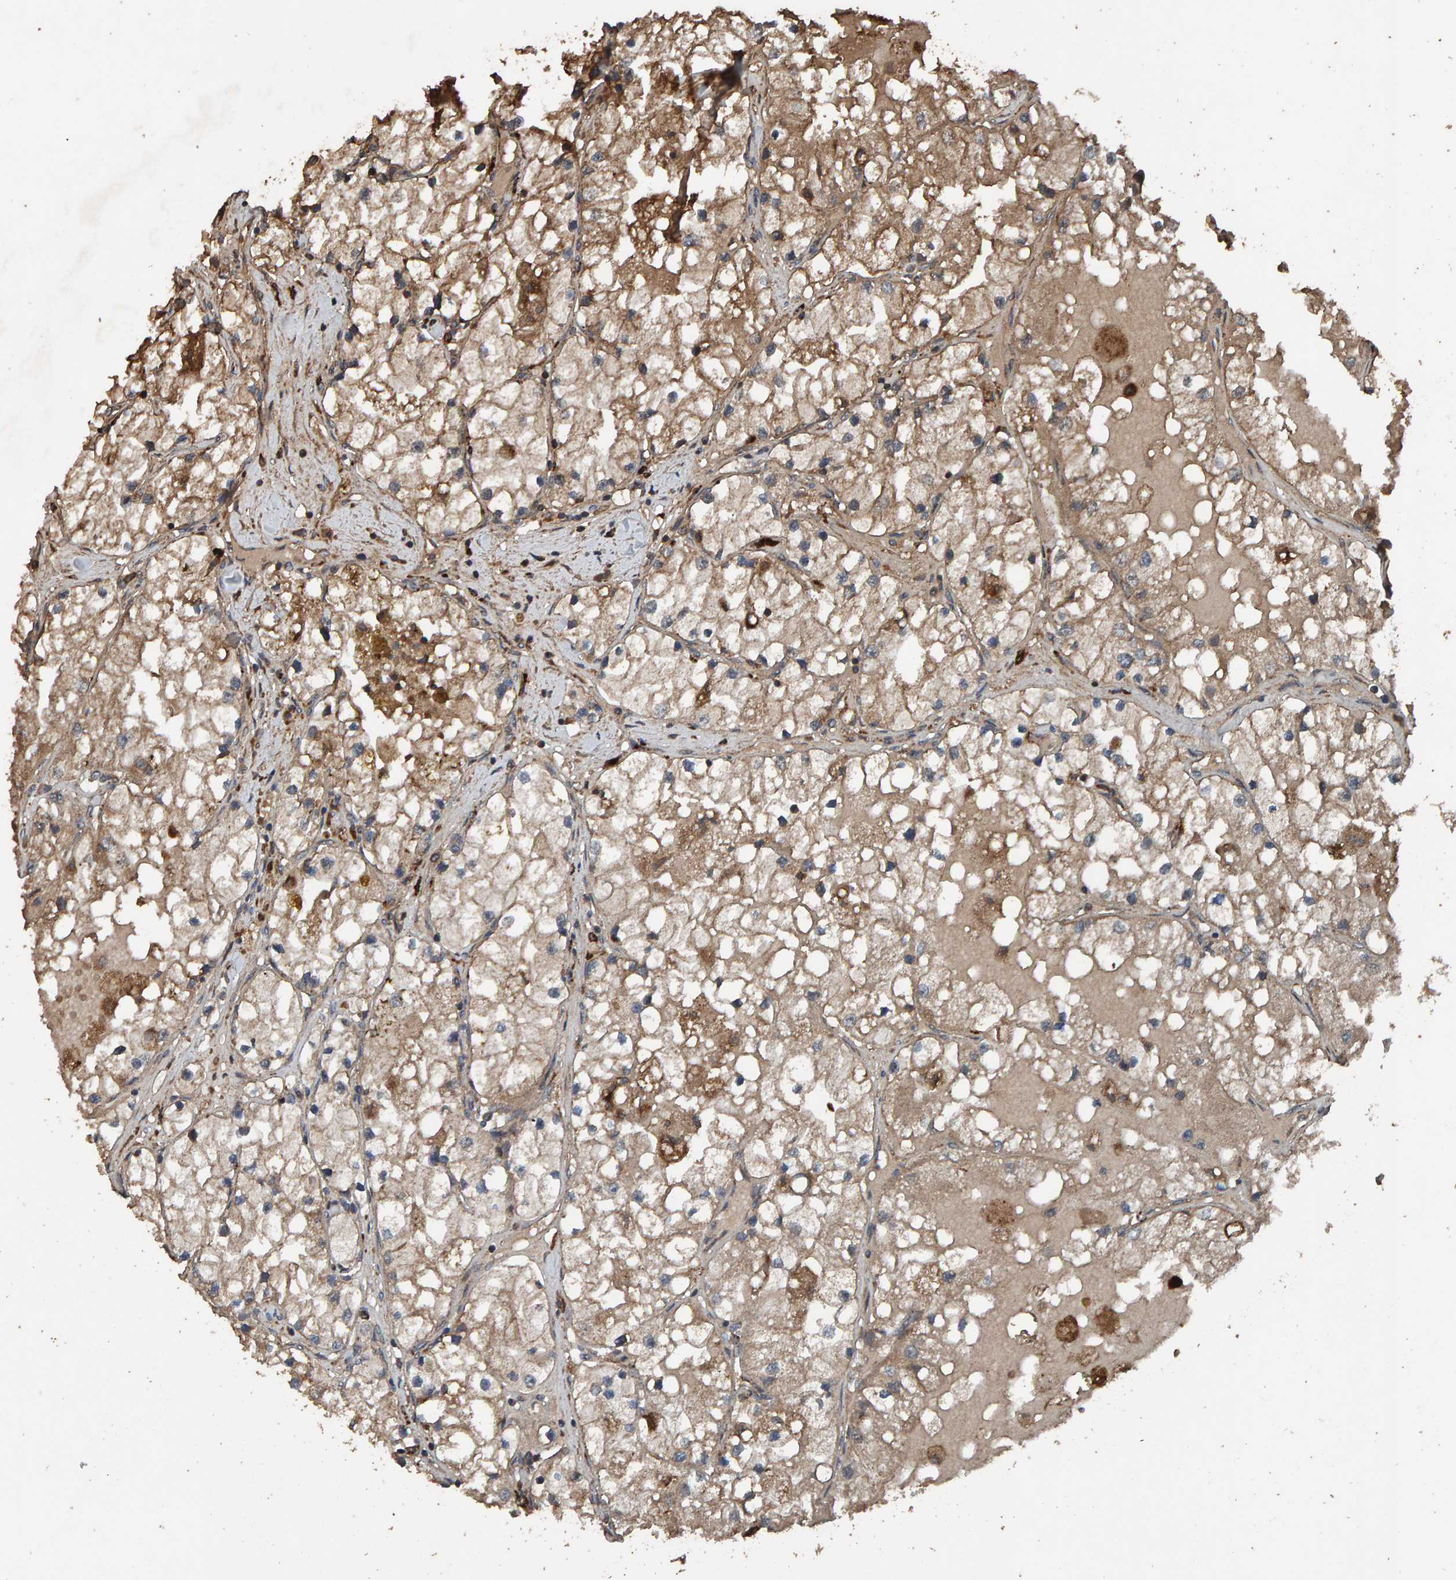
{"staining": {"intensity": "moderate", "quantity": ">75%", "location": "cytoplasmic/membranous"}, "tissue": "renal cancer", "cell_type": "Tumor cells", "image_type": "cancer", "snomed": [{"axis": "morphology", "description": "Adenocarcinoma, NOS"}, {"axis": "topography", "description": "Kidney"}], "caption": "This image exhibits adenocarcinoma (renal) stained with IHC to label a protein in brown. The cytoplasmic/membranous of tumor cells show moderate positivity for the protein. Nuclei are counter-stained blue.", "gene": "DUS1L", "patient": {"sex": "male", "age": 68}}